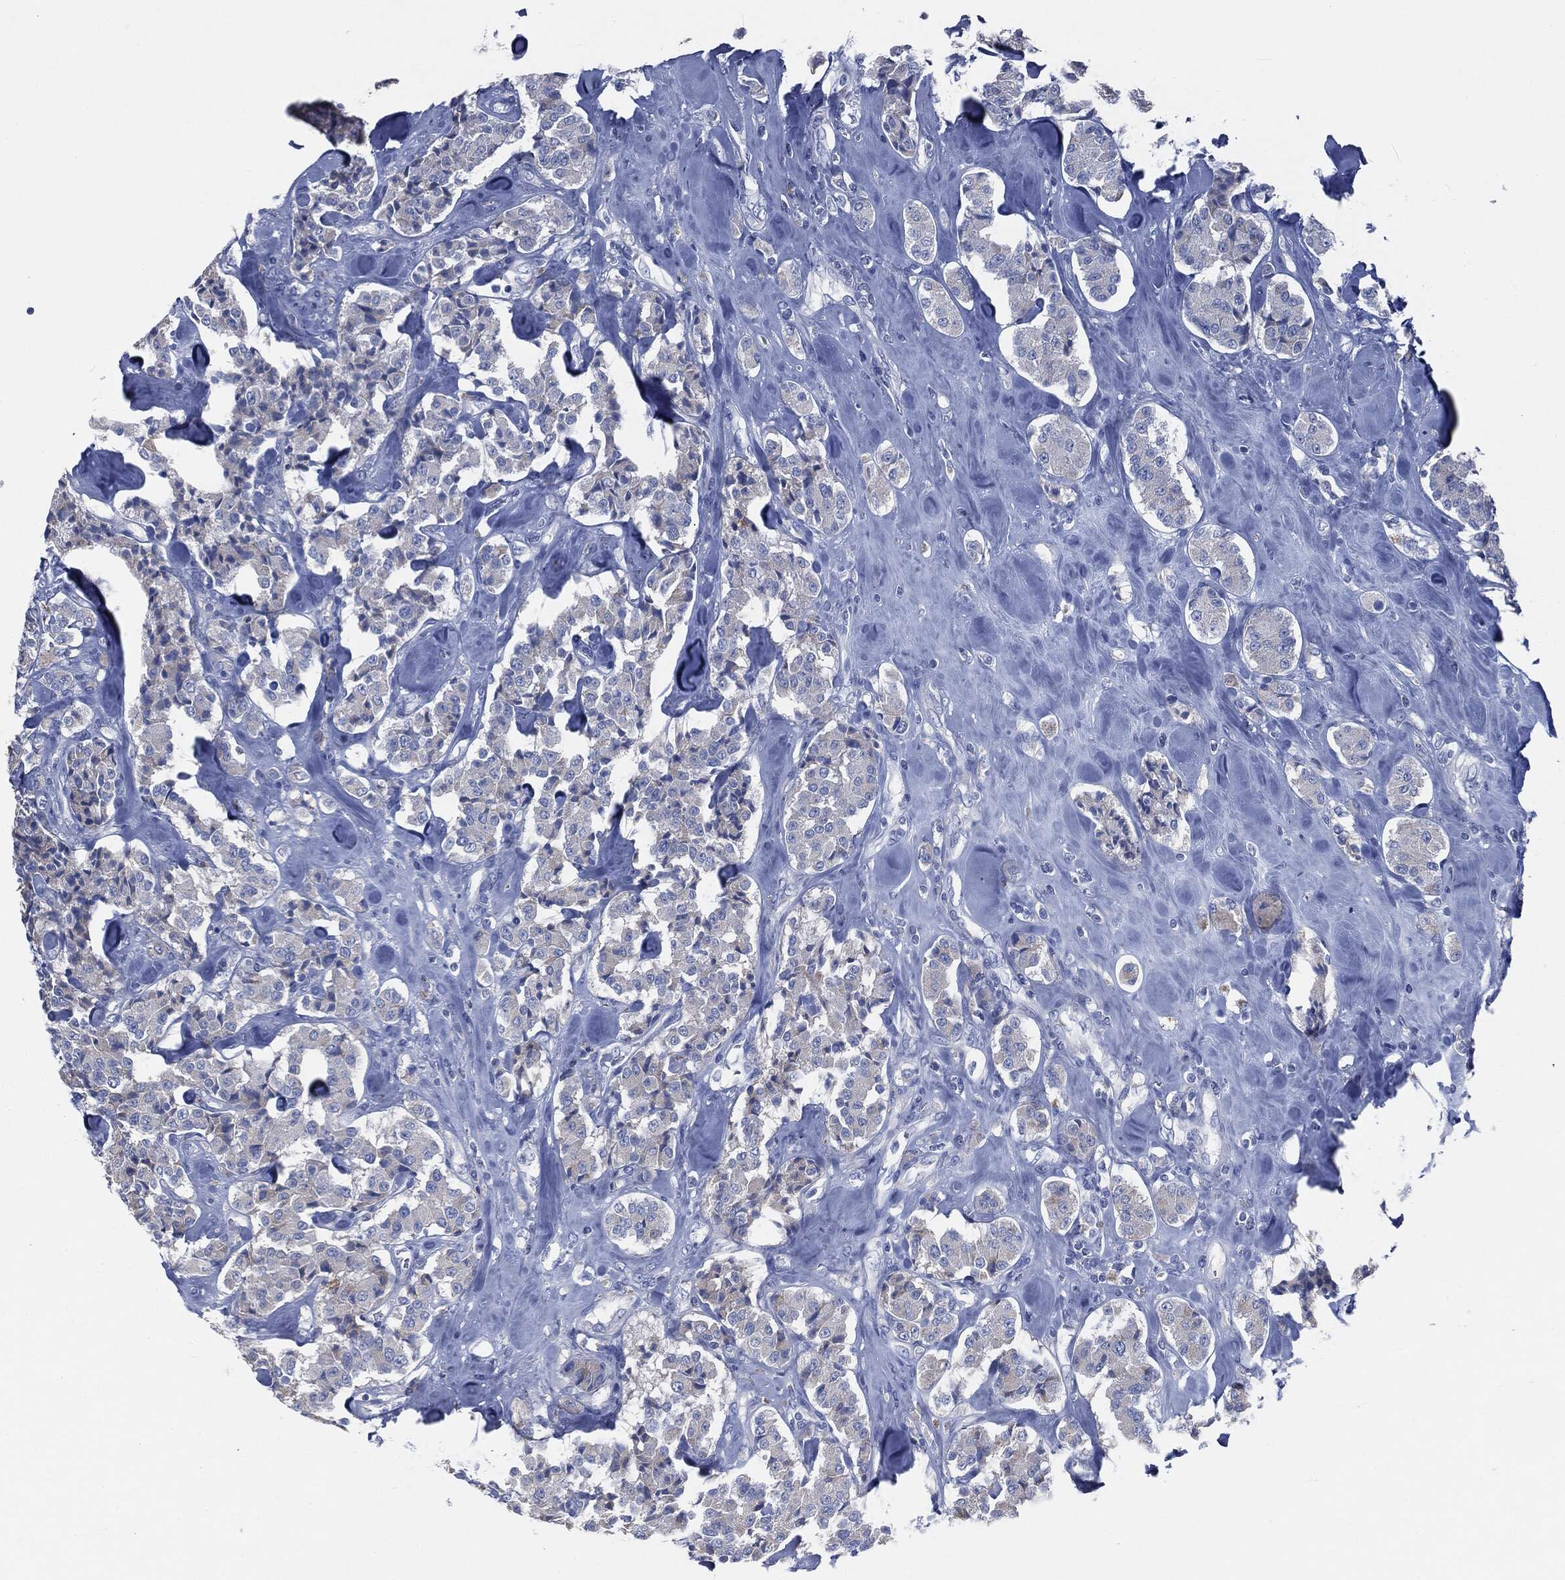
{"staining": {"intensity": "negative", "quantity": "none", "location": "none"}, "tissue": "carcinoid", "cell_type": "Tumor cells", "image_type": "cancer", "snomed": [{"axis": "morphology", "description": "Carcinoid, malignant, NOS"}, {"axis": "topography", "description": "Pancreas"}], "caption": "This is a micrograph of immunohistochemistry staining of carcinoid, which shows no expression in tumor cells.", "gene": "CAV3", "patient": {"sex": "male", "age": 41}}